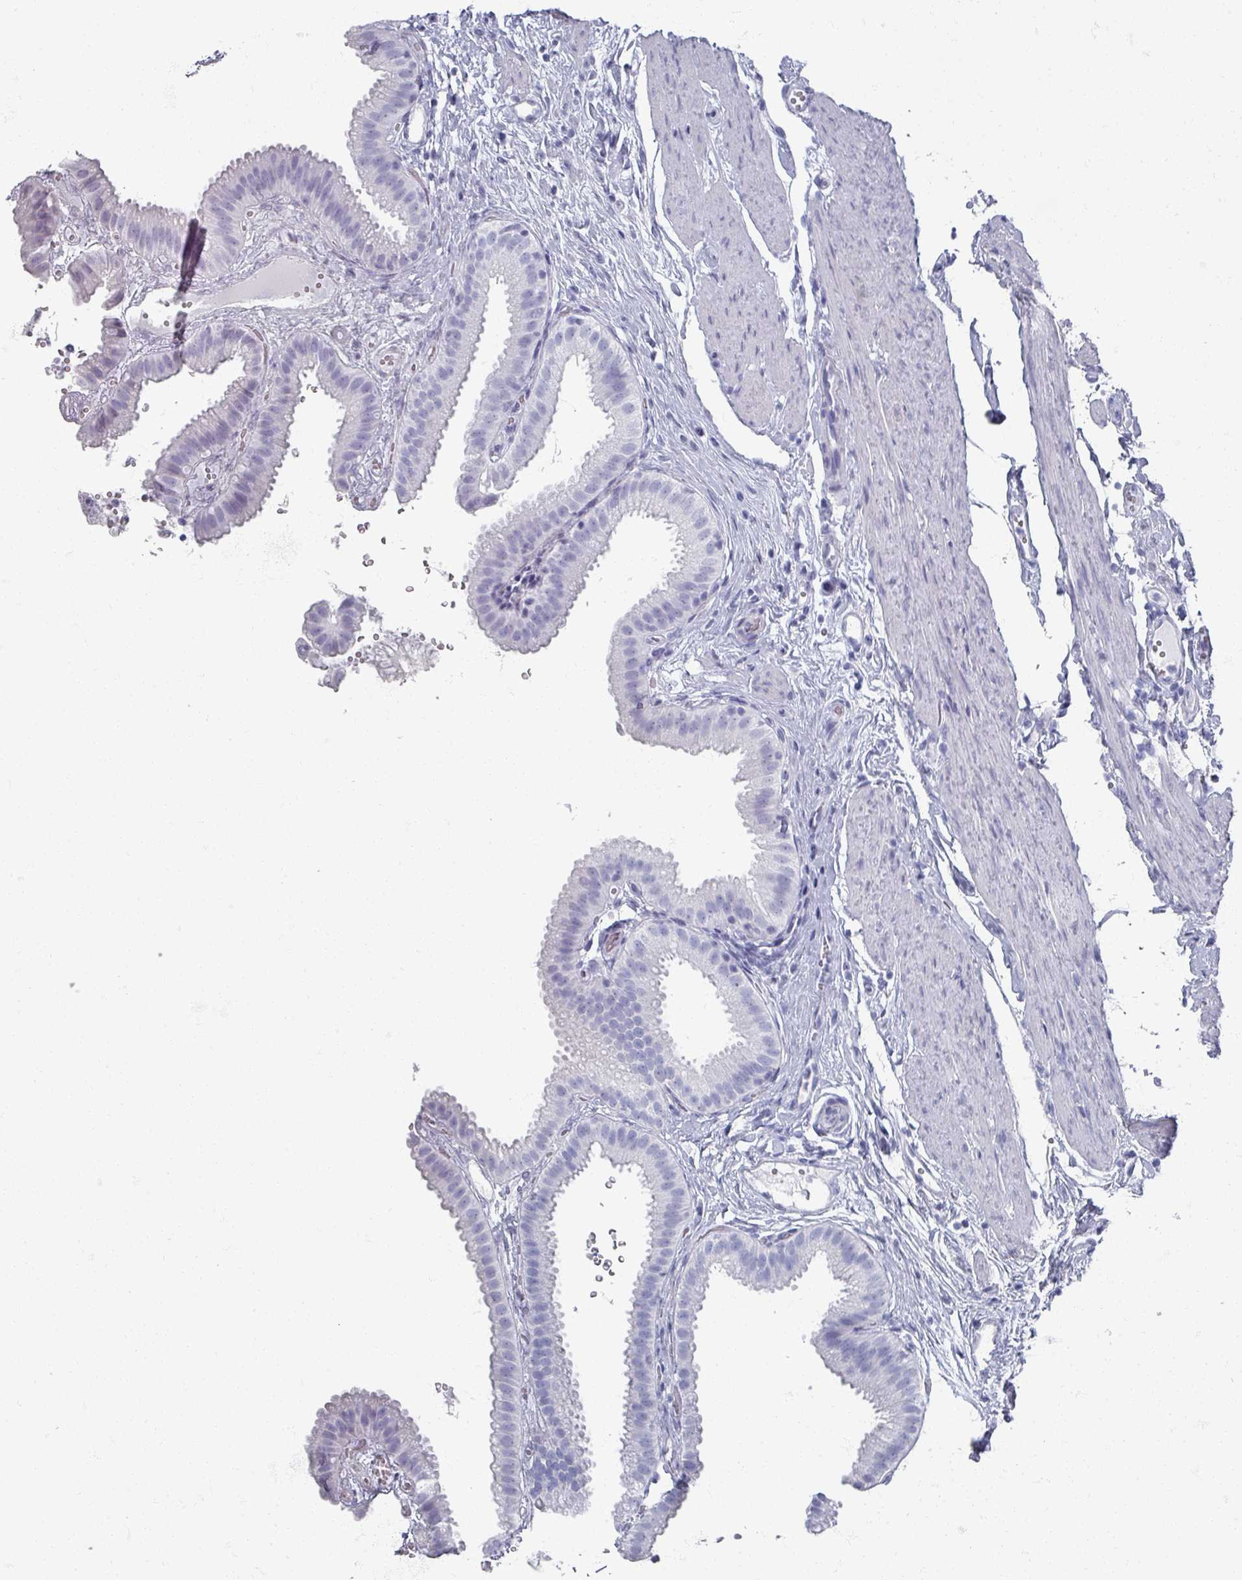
{"staining": {"intensity": "negative", "quantity": "none", "location": "none"}, "tissue": "gallbladder", "cell_type": "Glandular cells", "image_type": "normal", "snomed": [{"axis": "morphology", "description": "Normal tissue, NOS"}, {"axis": "topography", "description": "Gallbladder"}], "caption": "There is no significant positivity in glandular cells of gallbladder. The staining is performed using DAB brown chromogen with nuclei counter-stained in using hematoxylin.", "gene": "OMG", "patient": {"sex": "female", "age": 61}}